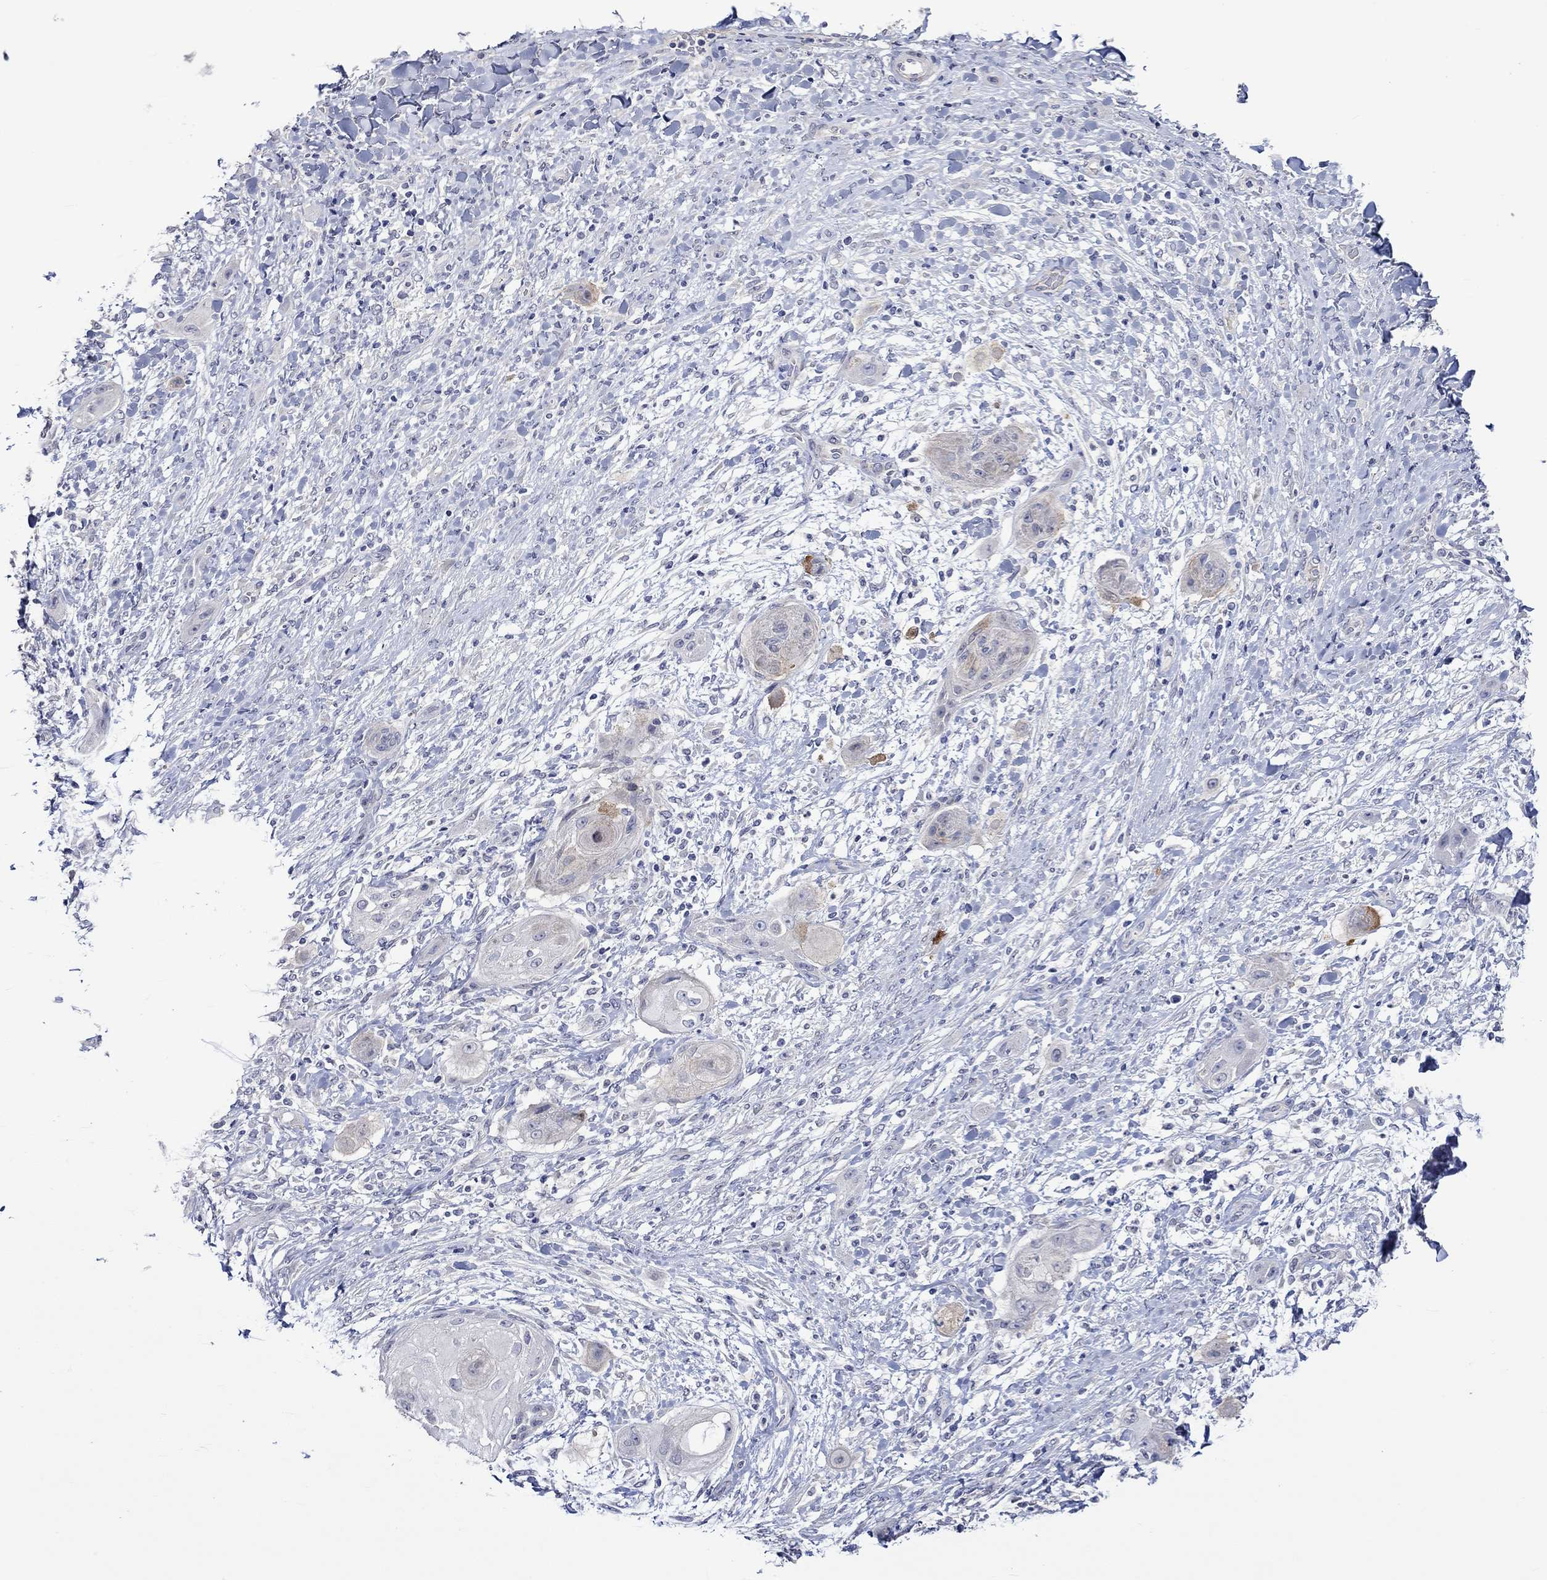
{"staining": {"intensity": "negative", "quantity": "none", "location": "none"}, "tissue": "skin cancer", "cell_type": "Tumor cells", "image_type": "cancer", "snomed": [{"axis": "morphology", "description": "Squamous cell carcinoma, NOS"}, {"axis": "topography", "description": "Skin"}], "caption": "The image demonstrates no staining of tumor cells in skin cancer (squamous cell carcinoma).", "gene": "CRYAB", "patient": {"sex": "male", "age": 62}}